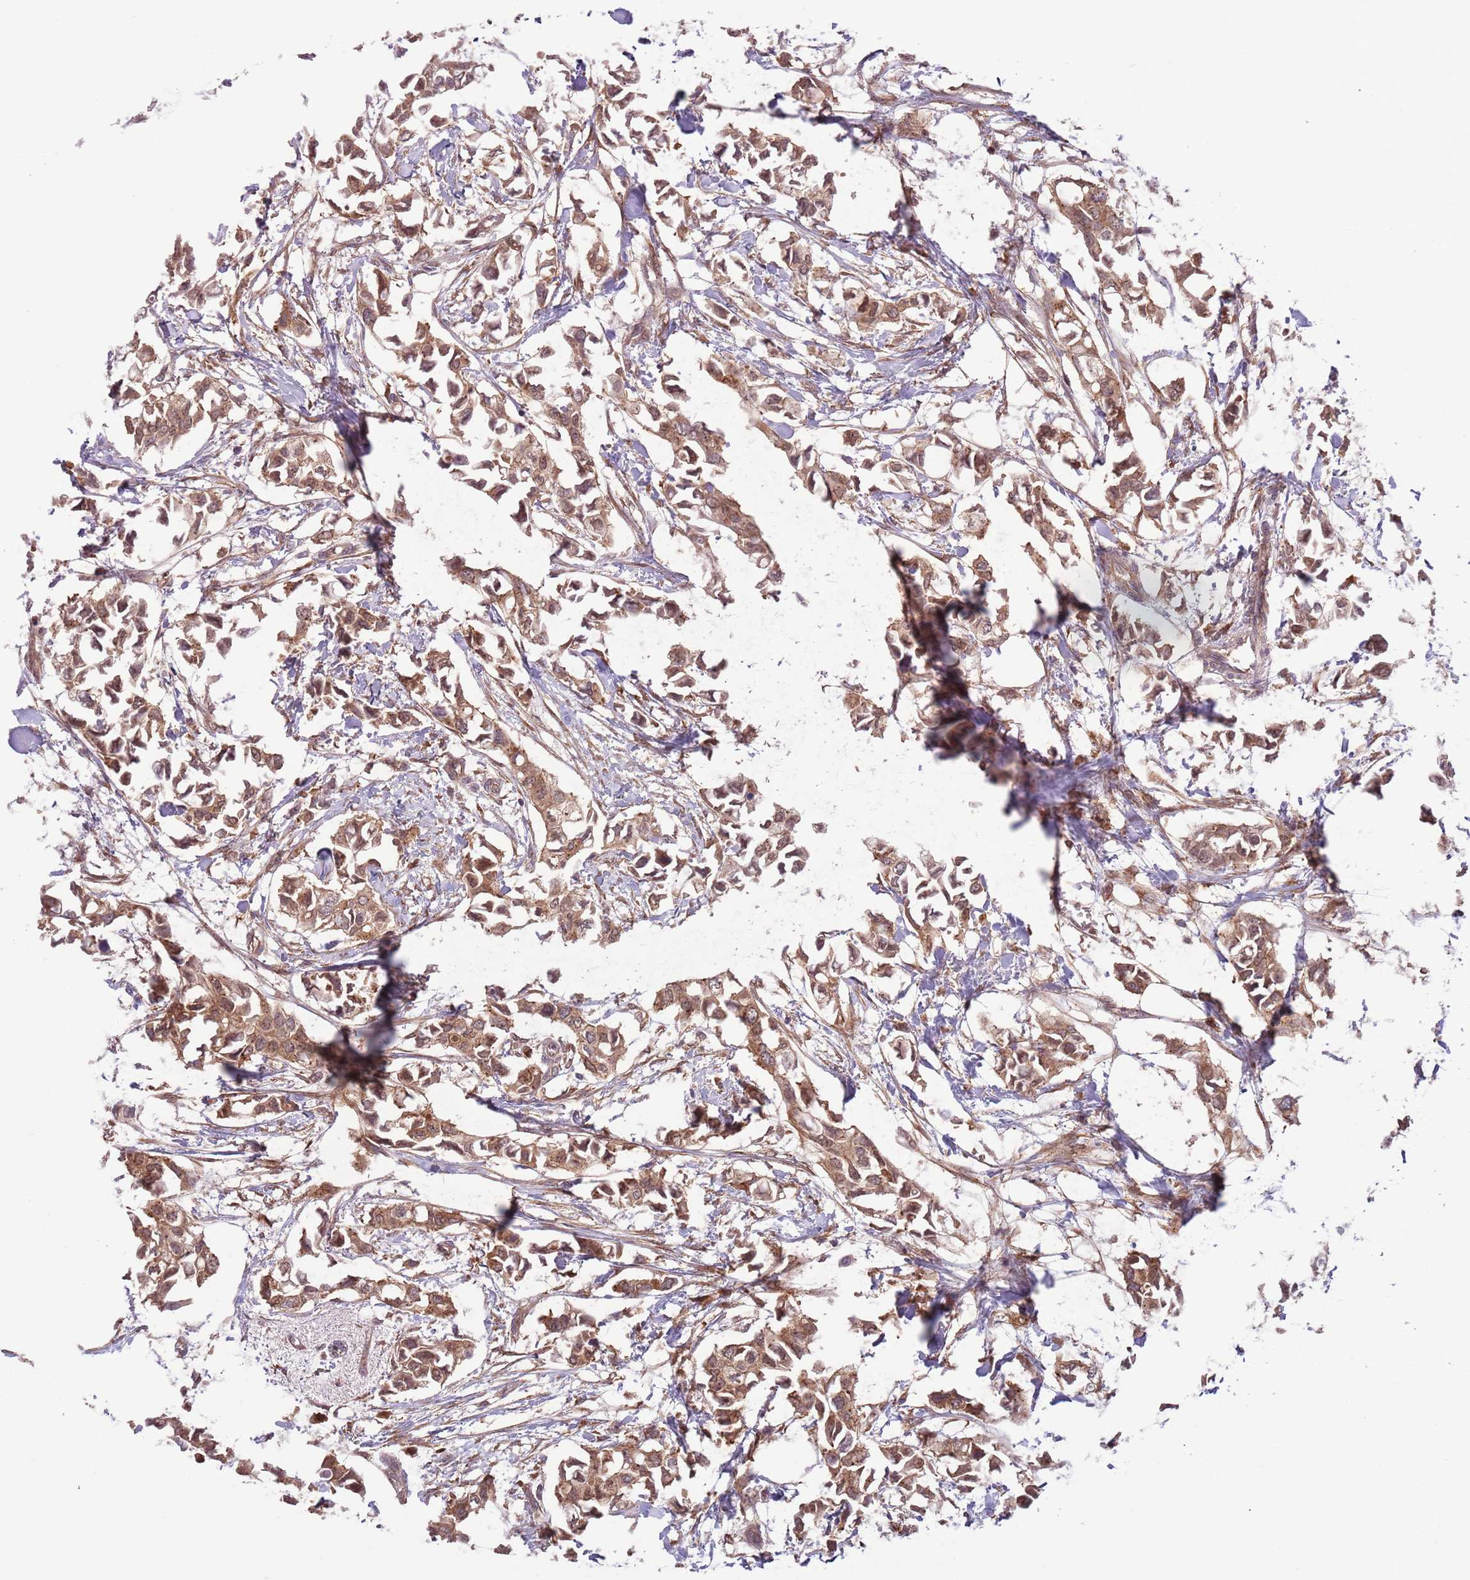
{"staining": {"intensity": "moderate", "quantity": ">75%", "location": "cytoplasmic/membranous"}, "tissue": "breast cancer", "cell_type": "Tumor cells", "image_type": "cancer", "snomed": [{"axis": "morphology", "description": "Duct carcinoma"}, {"axis": "topography", "description": "Breast"}], "caption": "Breast cancer stained for a protein (brown) displays moderate cytoplasmic/membranous positive staining in approximately >75% of tumor cells.", "gene": "COPE", "patient": {"sex": "female", "age": 41}}